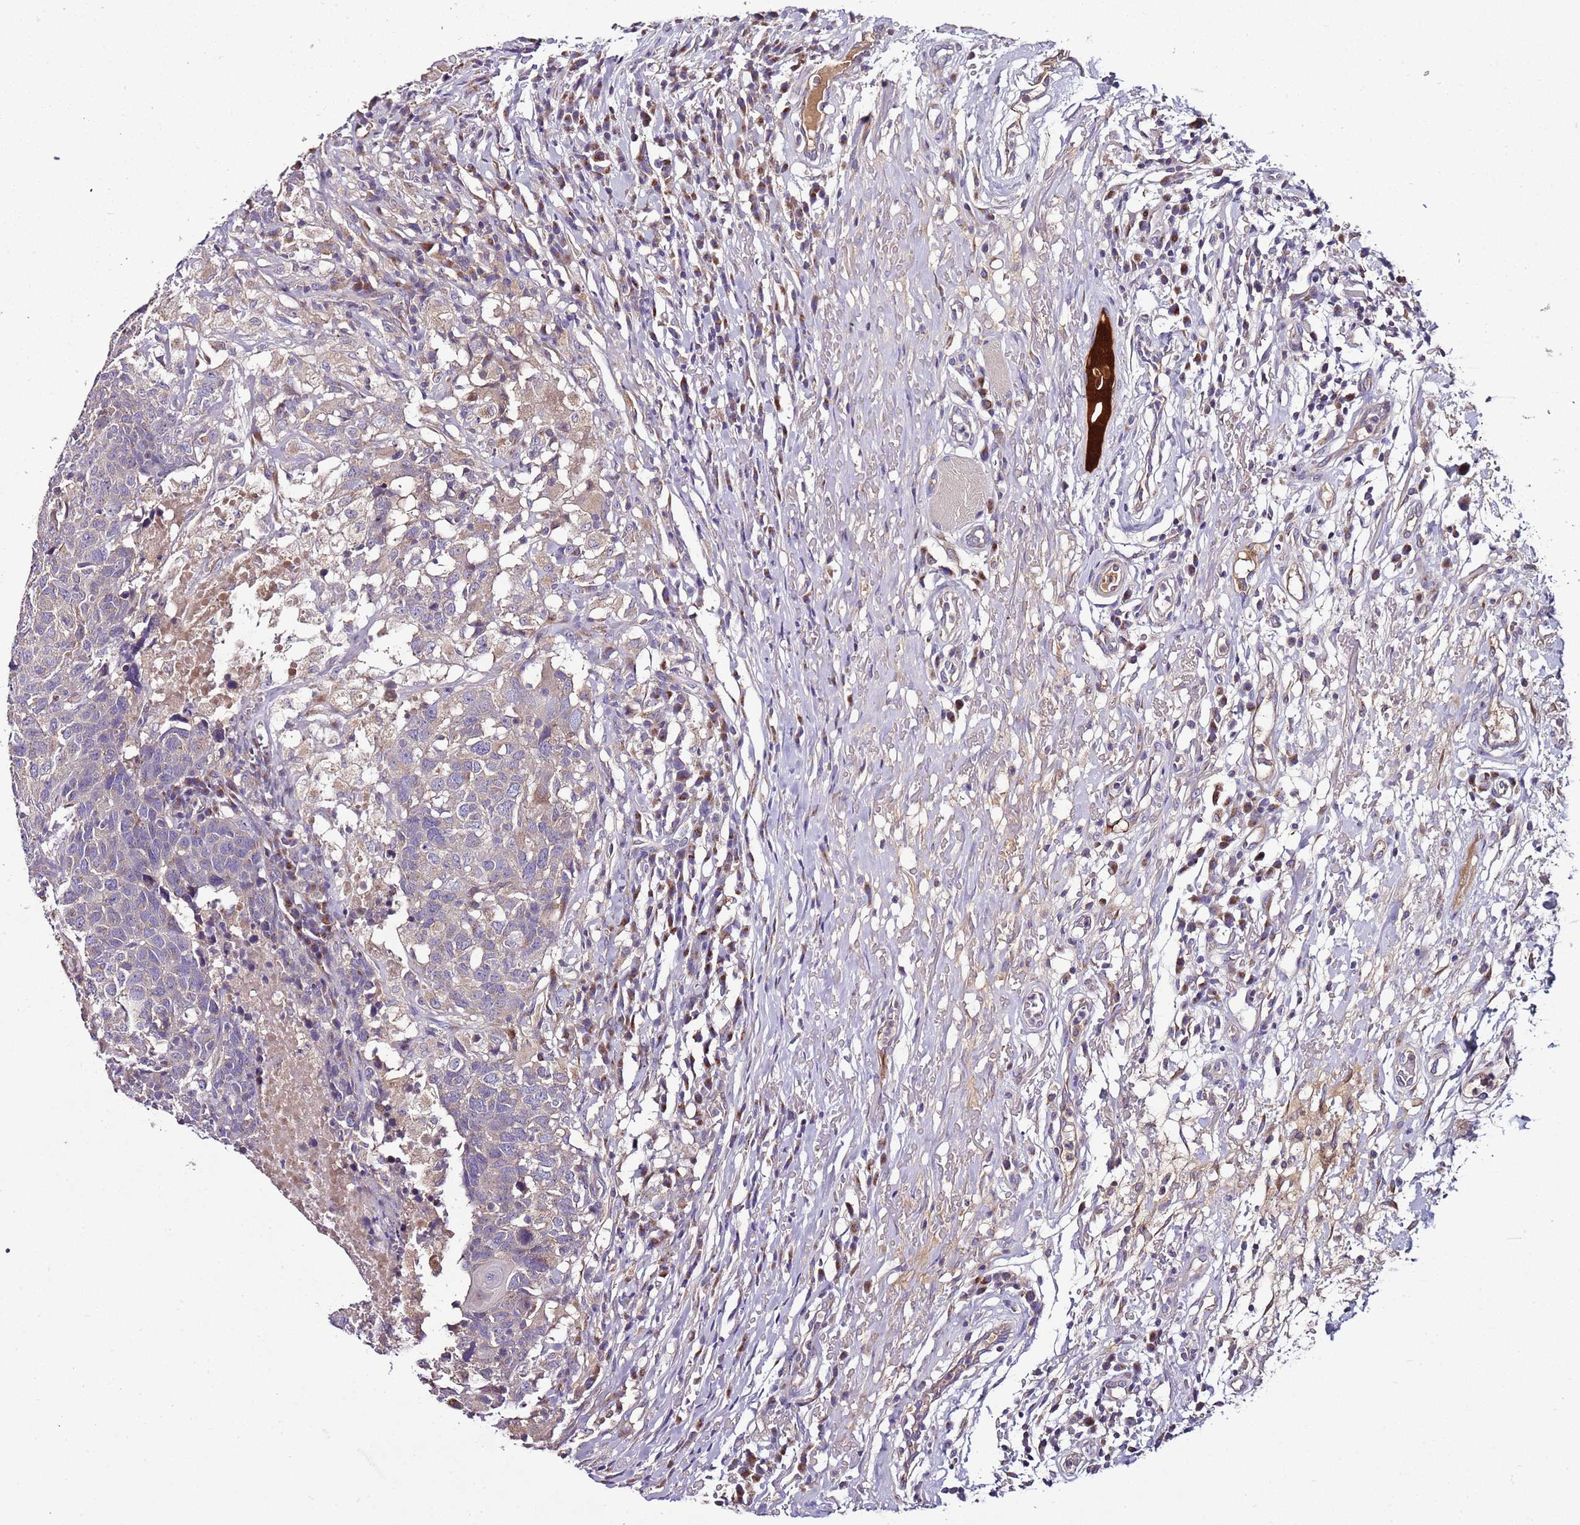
{"staining": {"intensity": "negative", "quantity": "none", "location": "none"}, "tissue": "head and neck cancer", "cell_type": "Tumor cells", "image_type": "cancer", "snomed": [{"axis": "morphology", "description": "Normal tissue, NOS"}, {"axis": "morphology", "description": "Squamous cell carcinoma, NOS"}, {"axis": "topography", "description": "Skeletal muscle"}, {"axis": "topography", "description": "Vascular tissue"}, {"axis": "topography", "description": "Peripheral nerve tissue"}, {"axis": "topography", "description": "Head-Neck"}], "caption": "The histopathology image demonstrates no significant staining in tumor cells of head and neck cancer (squamous cell carcinoma).", "gene": "FAM20A", "patient": {"sex": "male", "age": 66}}